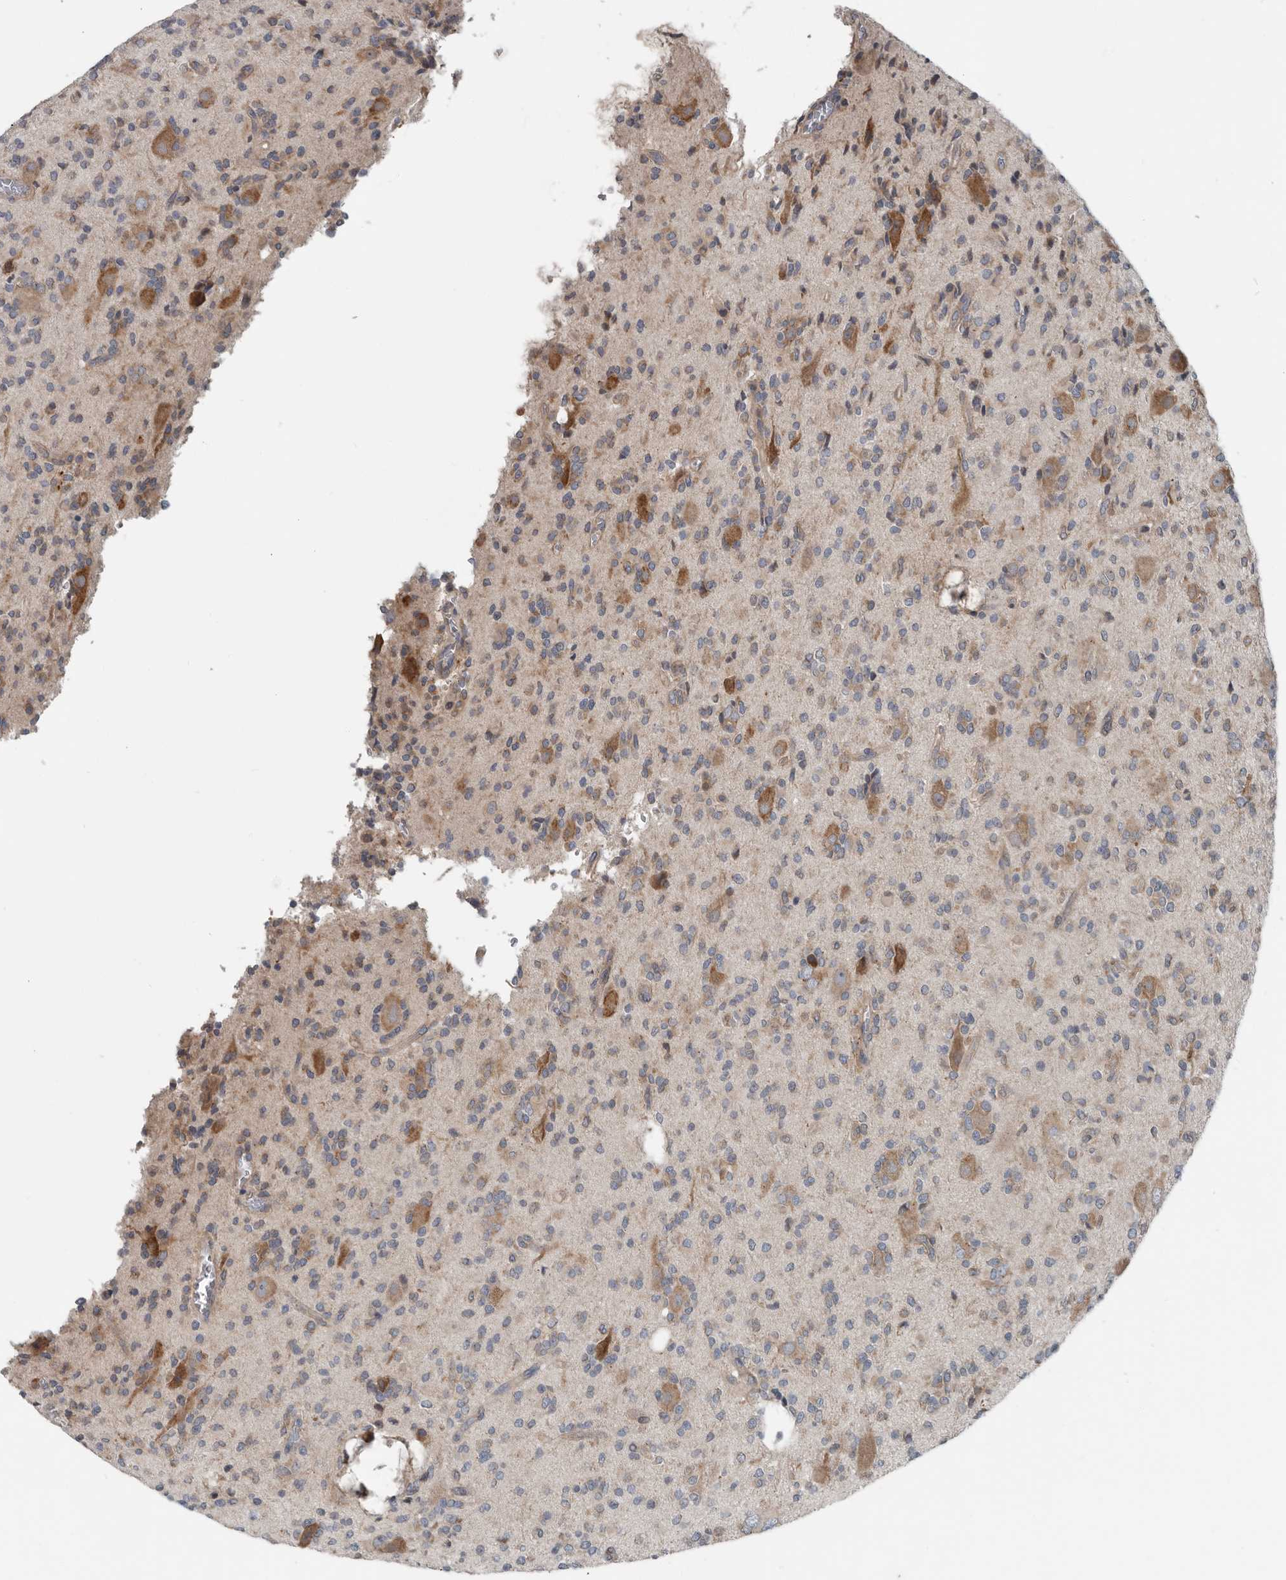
{"staining": {"intensity": "weak", "quantity": "25%-75%", "location": "cytoplasmic/membranous"}, "tissue": "glioma", "cell_type": "Tumor cells", "image_type": "cancer", "snomed": [{"axis": "morphology", "description": "Glioma, malignant, High grade"}, {"axis": "topography", "description": "Brain"}], "caption": "A photomicrograph showing weak cytoplasmic/membranous staining in approximately 25%-75% of tumor cells in glioma, as visualized by brown immunohistochemical staining.", "gene": "TMEM199", "patient": {"sex": "male", "age": 34}}